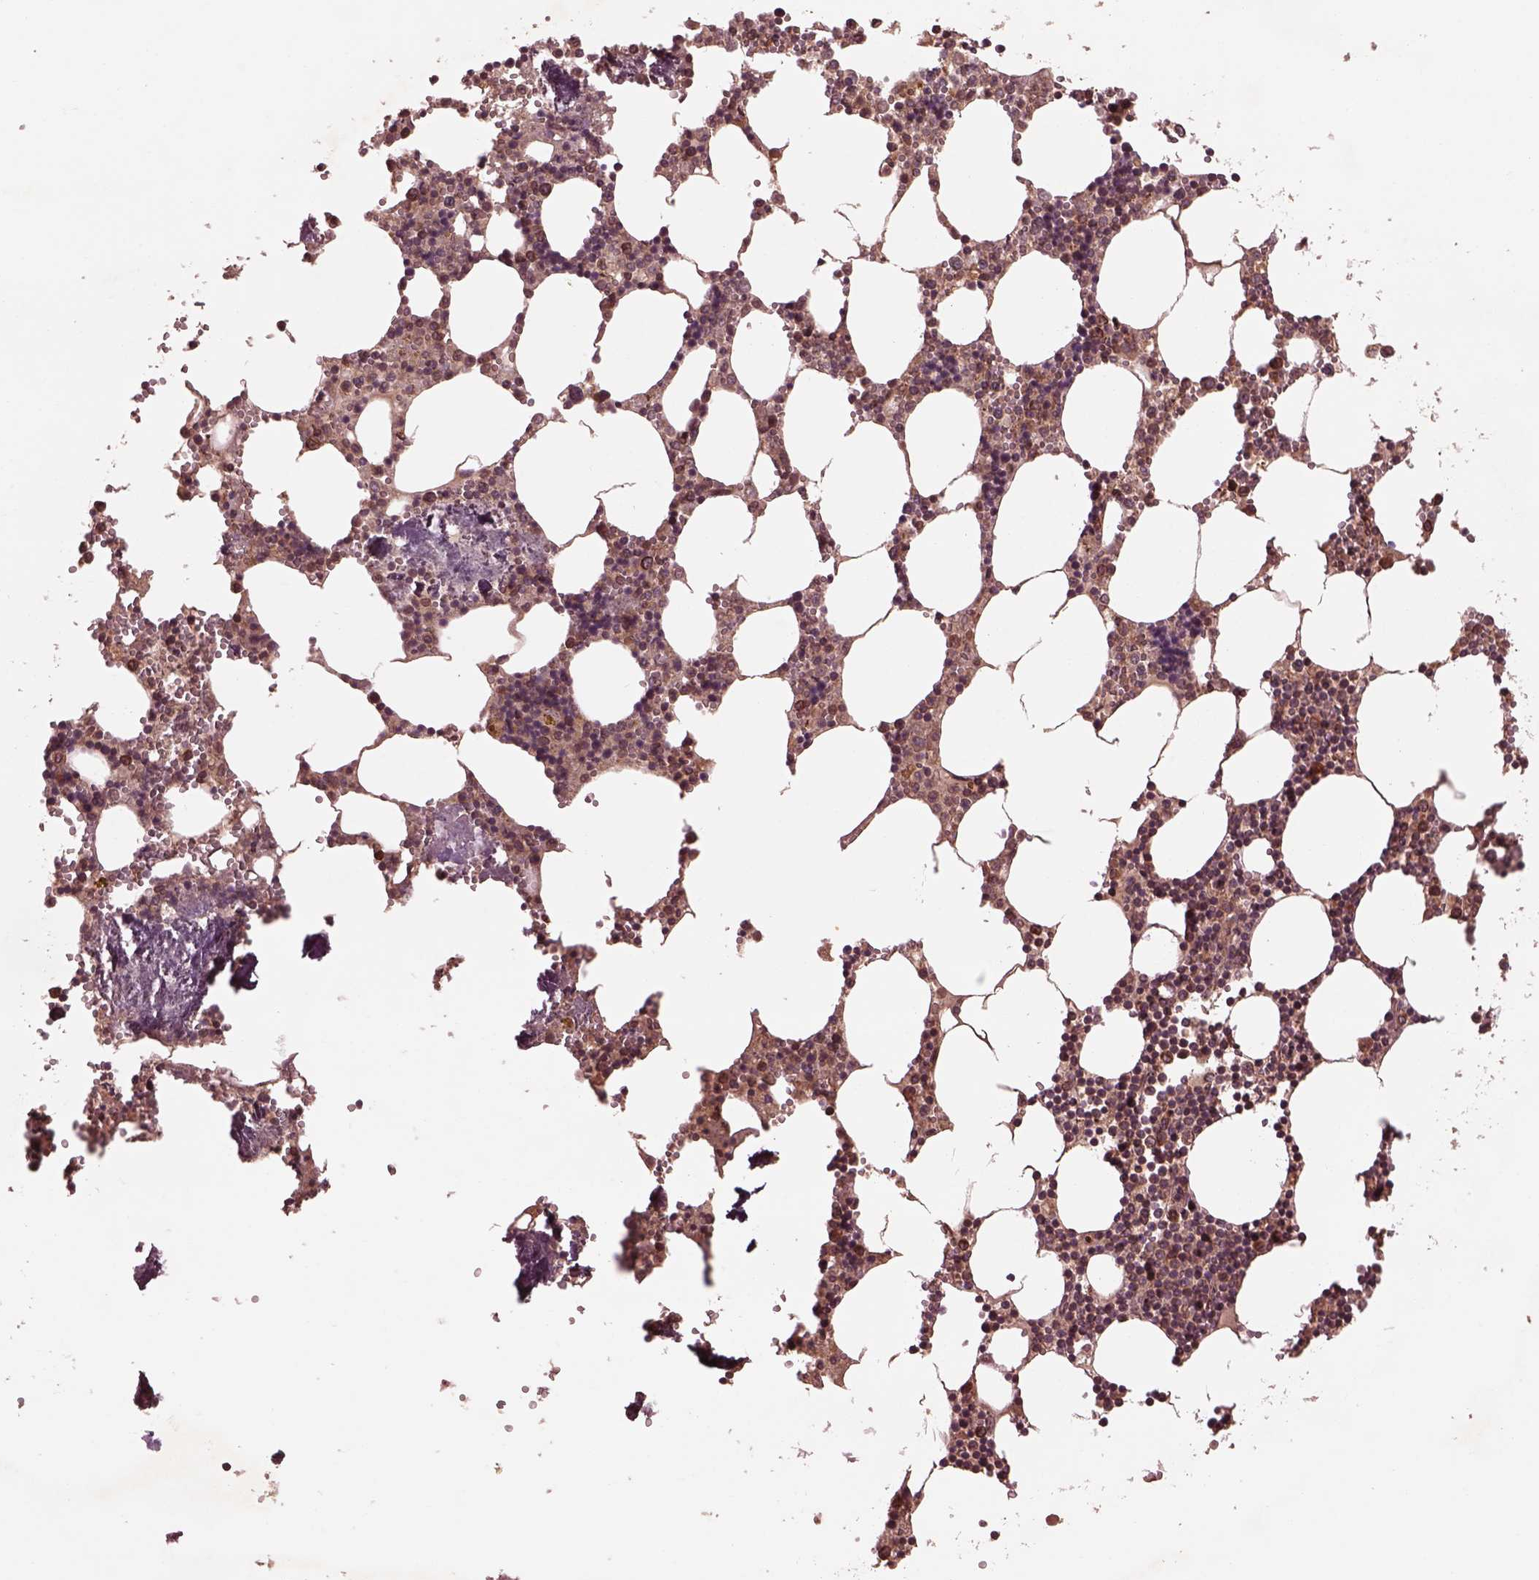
{"staining": {"intensity": "moderate", "quantity": "25%-75%", "location": "cytoplasmic/membranous"}, "tissue": "bone marrow", "cell_type": "Hematopoietic cells", "image_type": "normal", "snomed": [{"axis": "morphology", "description": "Normal tissue, NOS"}, {"axis": "topography", "description": "Bone marrow"}], "caption": "A histopathology image showing moderate cytoplasmic/membranous expression in approximately 25%-75% of hematopoietic cells in benign bone marrow, as visualized by brown immunohistochemical staining.", "gene": "PIK3R2", "patient": {"sex": "male", "age": 54}}